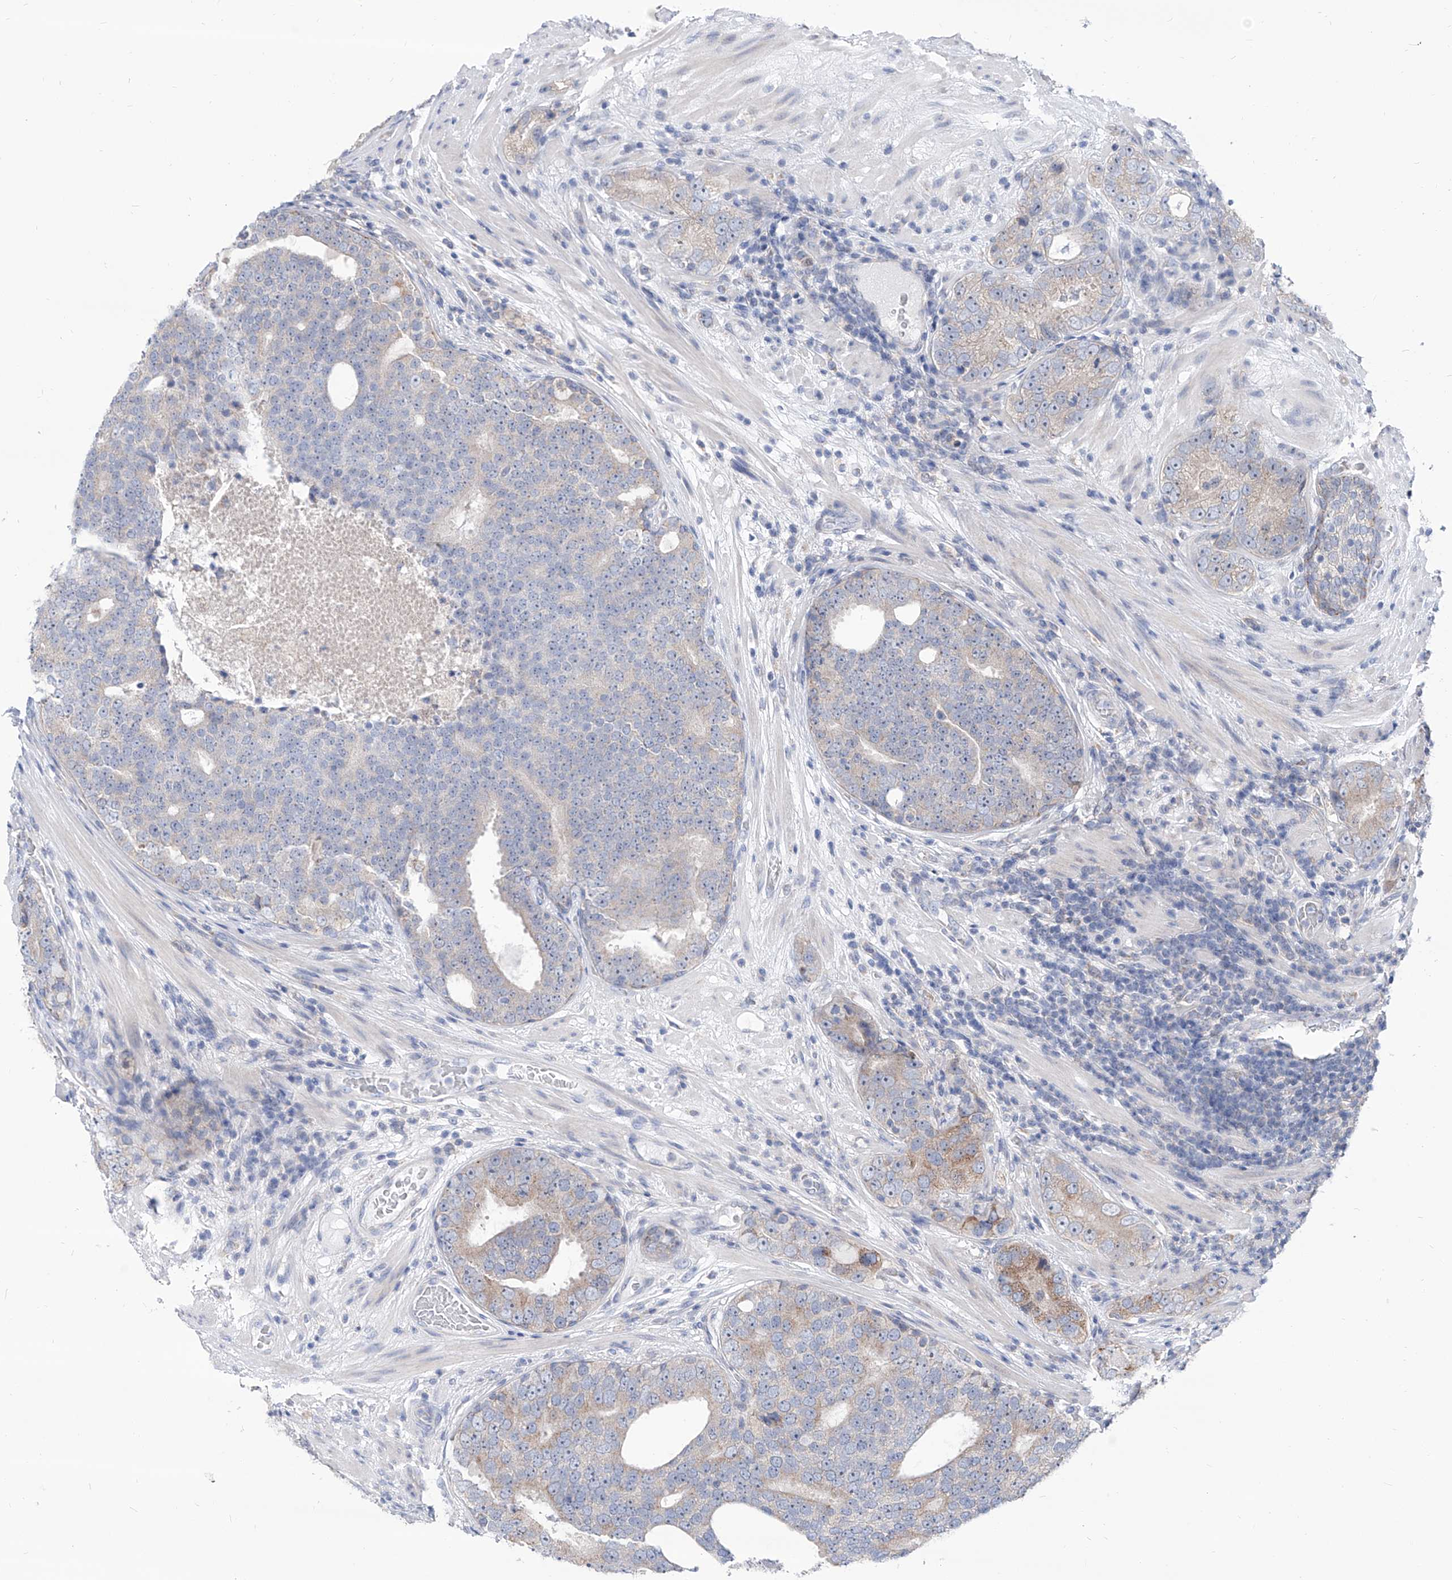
{"staining": {"intensity": "weak", "quantity": "<25%", "location": "cytoplasmic/membranous"}, "tissue": "prostate cancer", "cell_type": "Tumor cells", "image_type": "cancer", "snomed": [{"axis": "morphology", "description": "Adenocarcinoma, High grade"}, {"axis": "topography", "description": "Prostate"}], "caption": "IHC photomicrograph of human high-grade adenocarcinoma (prostate) stained for a protein (brown), which reveals no positivity in tumor cells. (Stains: DAB (3,3'-diaminobenzidine) immunohistochemistry (IHC) with hematoxylin counter stain, Microscopy: brightfield microscopy at high magnification).", "gene": "AGPS", "patient": {"sex": "male", "age": 56}}